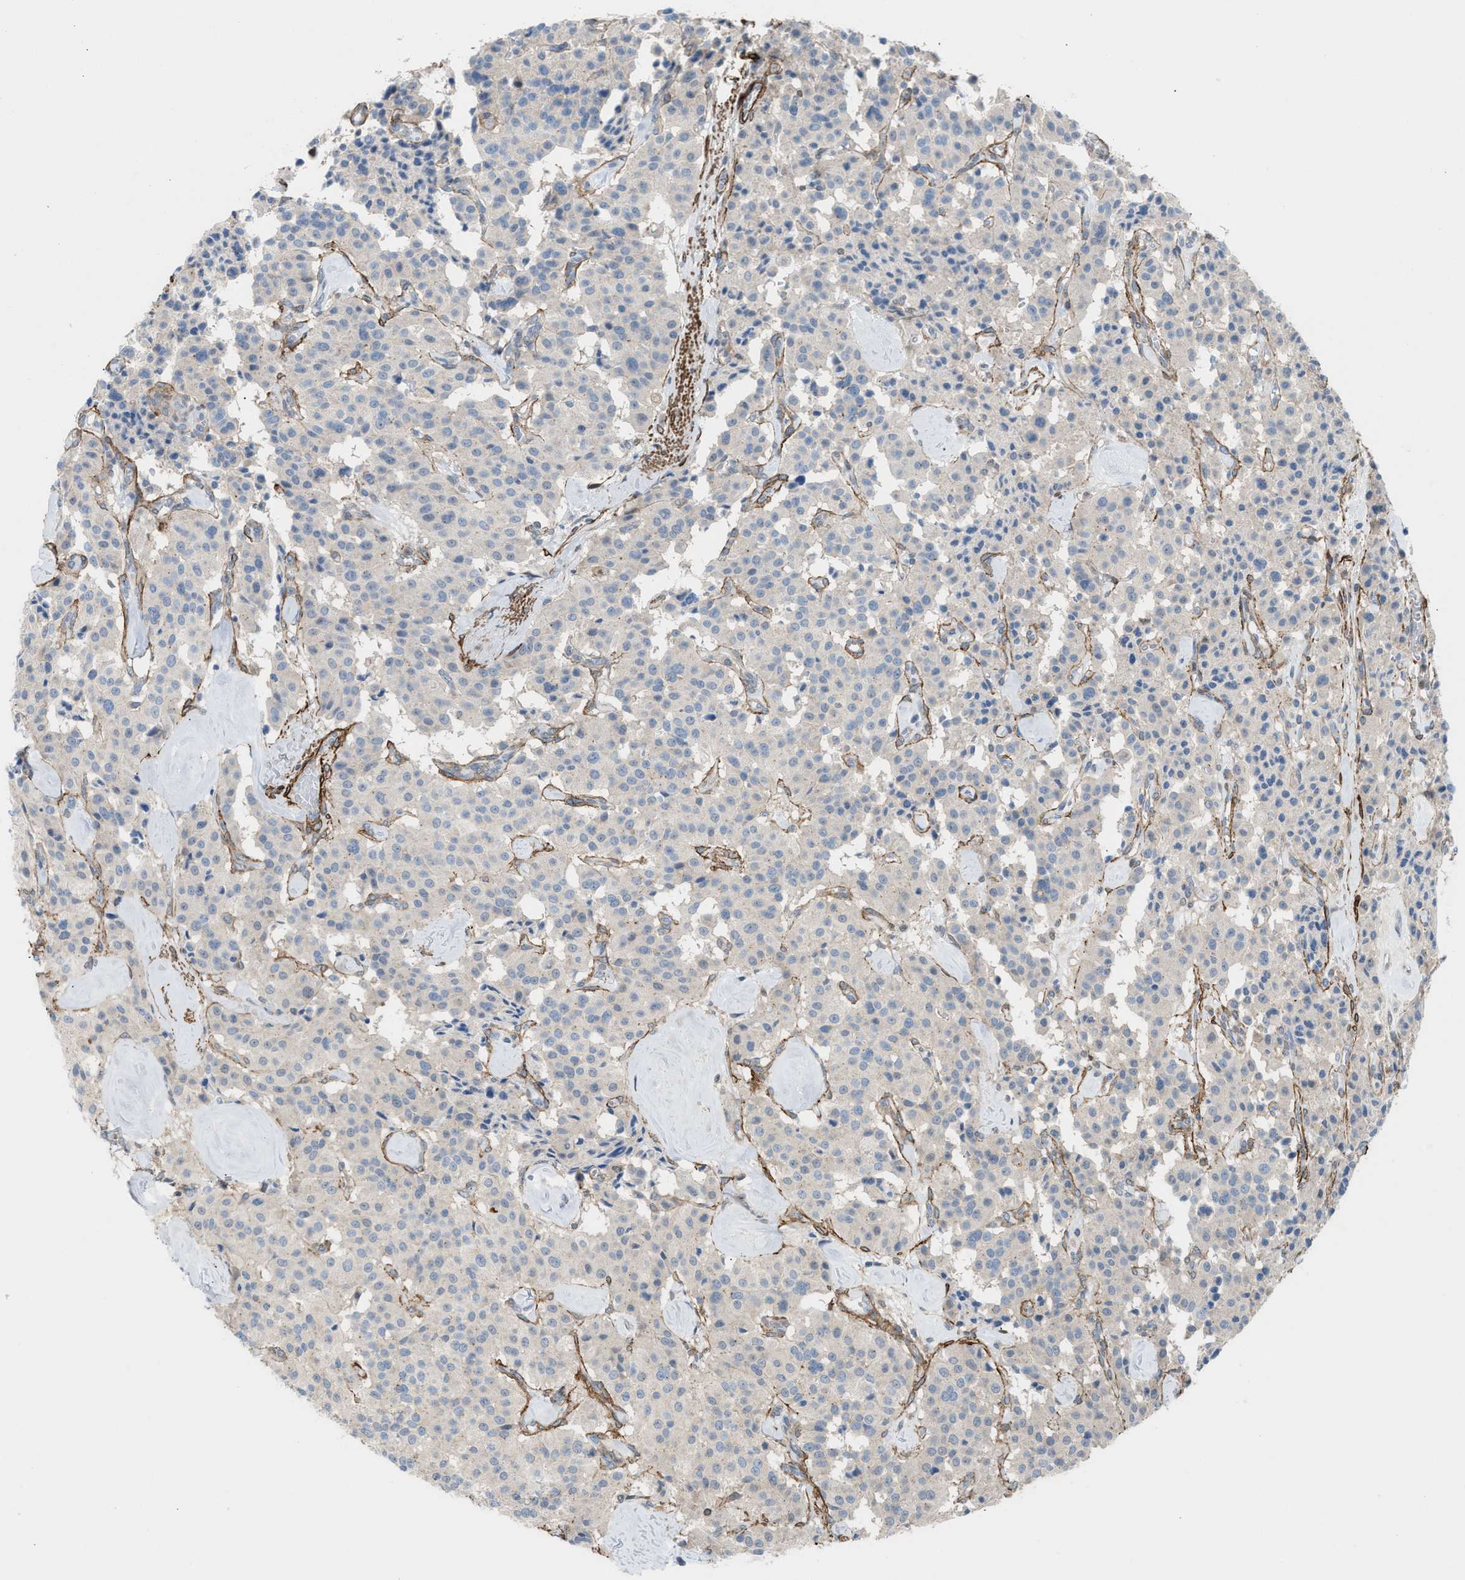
{"staining": {"intensity": "negative", "quantity": "none", "location": "none"}, "tissue": "carcinoid", "cell_type": "Tumor cells", "image_type": "cancer", "snomed": [{"axis": "morphology", "description": "Carcinoid, malignant, NOS"}, {"axis": "topography", "description": "Lung"}], "caption": "A high-resolution photomicrograph shows IHC staining of carcinoid (malignant), which demonstrates no significant positivity in tumor cells.", "gene": "NQO2", "patient": {"sex": "male", "age": 30}}